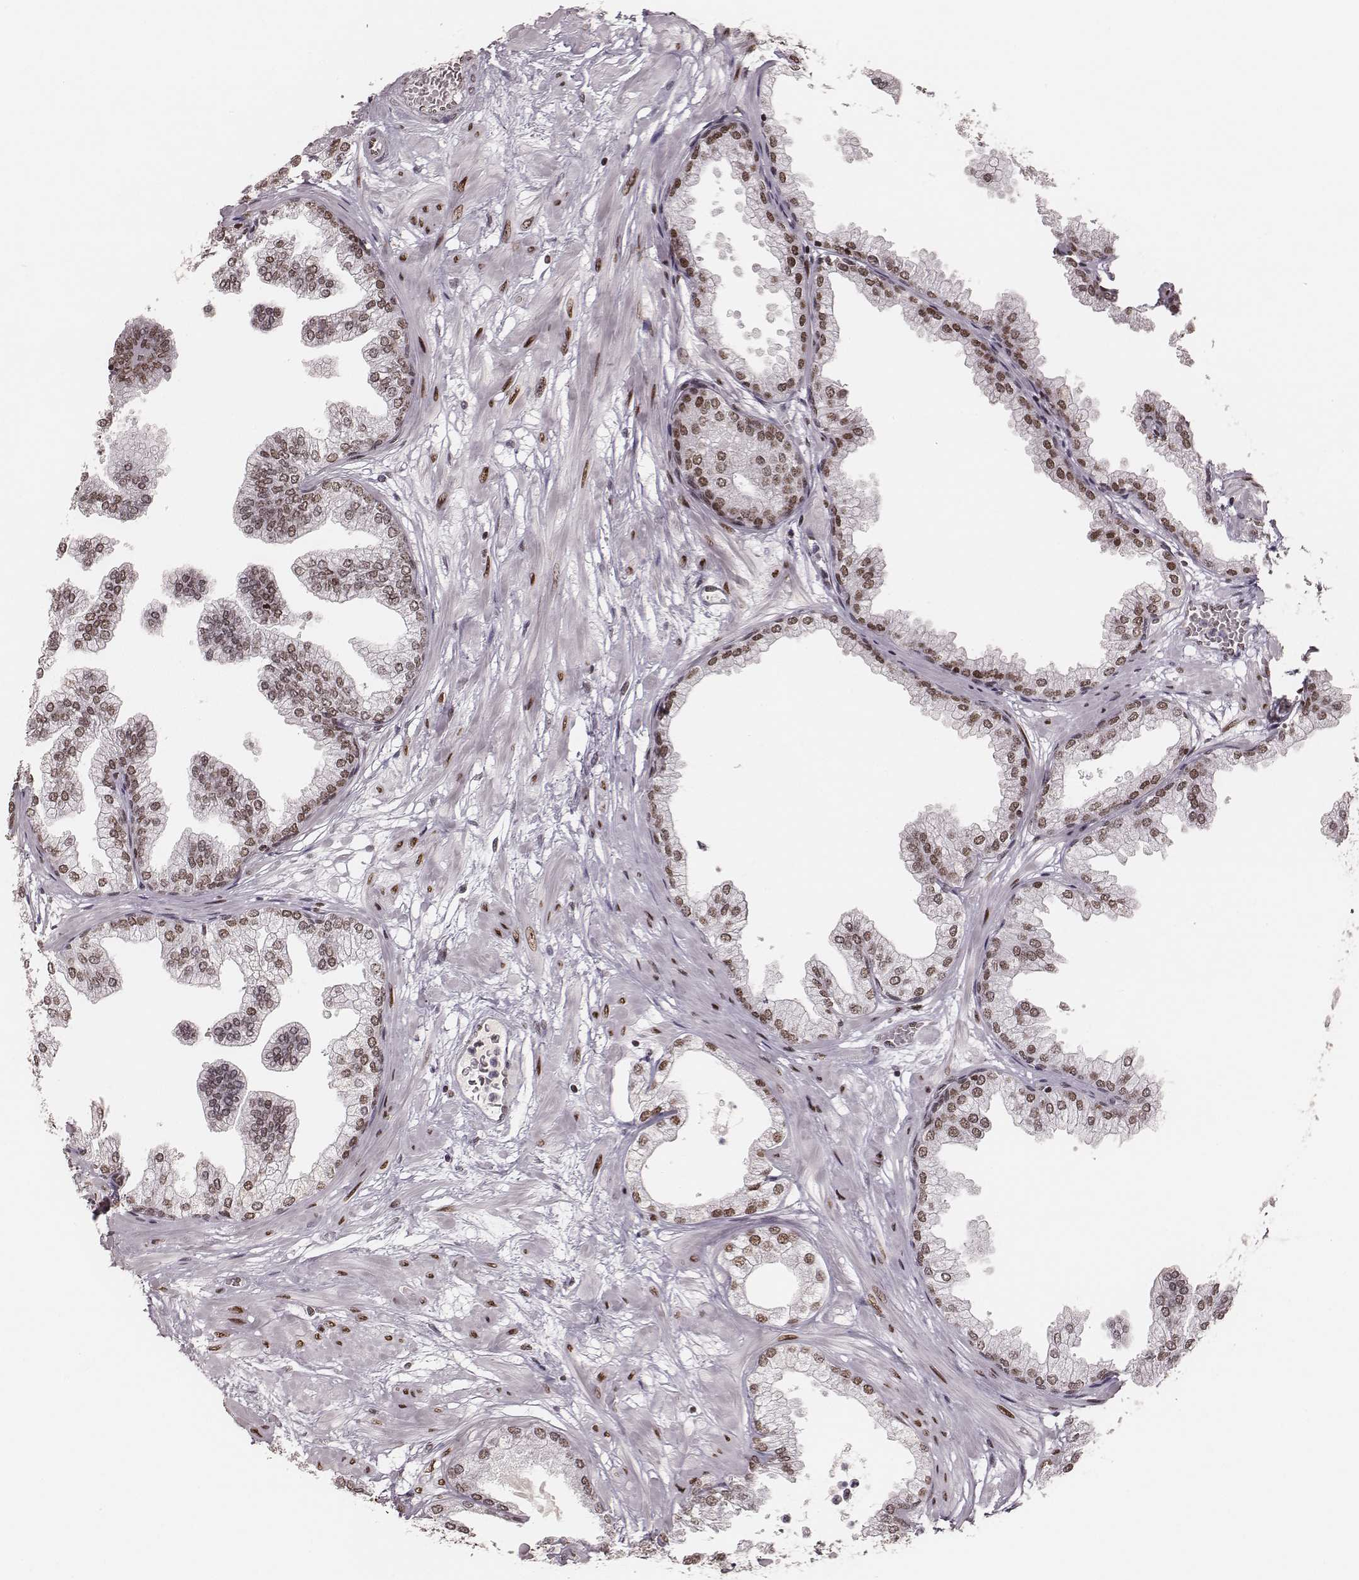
{"staining": {"intensity": "moderate", "quantity": ">75%", "location": "nuclear"}, "tissue": "prostate", "cell_type": "Glandular cells", "image_type": "normal", "snomed": [{"axis": "morphology", "description": "Normal tissue, NOS"}, {"axis": "topography", "description": "Prostate"}], "caption": "Immunohistochemical staining of normal human prostate exhibits moderate nuclear protein positivity in approximately >75% of glandular cells.", "gene": "PARP1", "patient": {"sex": "male", "age": 37}}